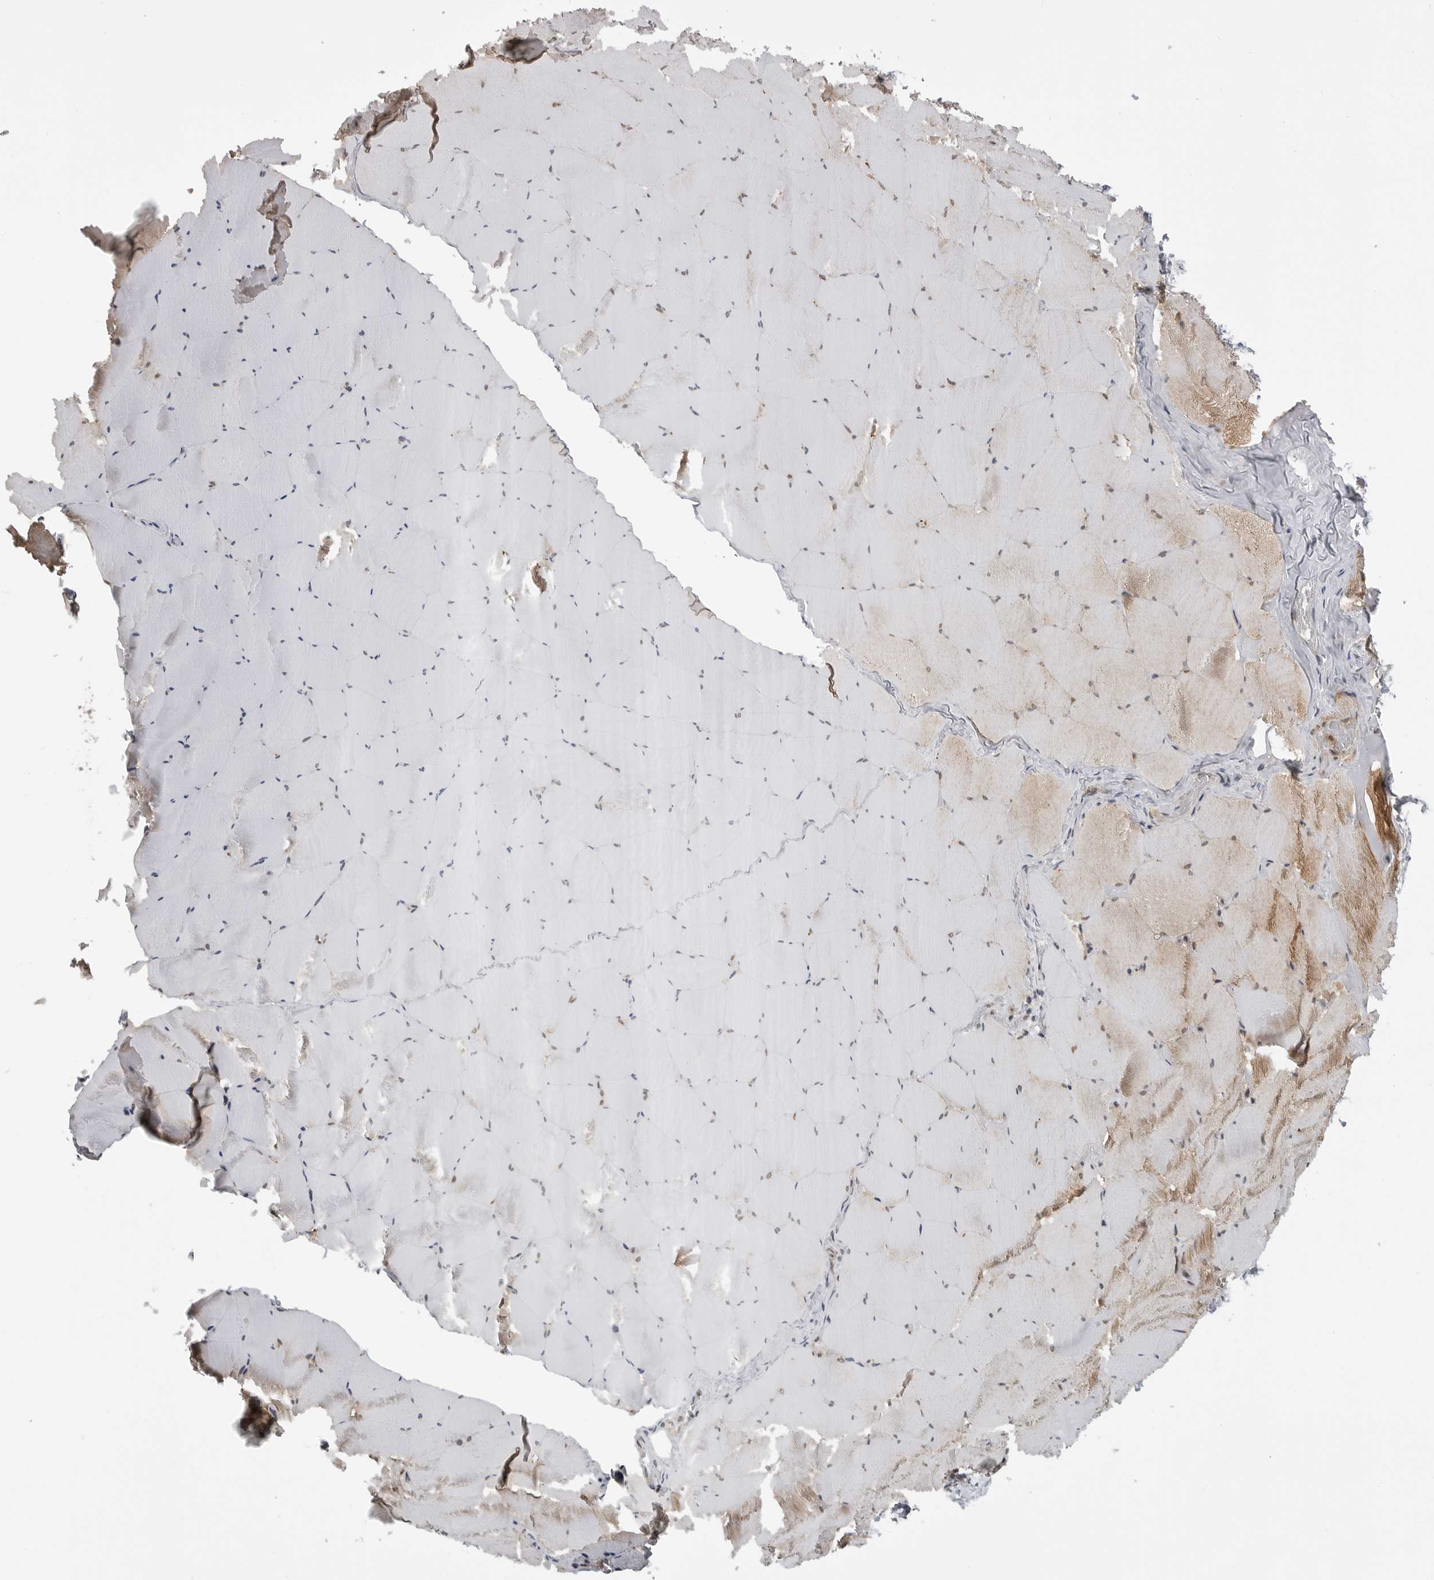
{"staining": {"intensity": "moderate", "quantity": "<25%", "location": "cytoplasmic/membranous"}, "tissue": "skeletal muscle", "cell_type": "Myocytes", "image_type": "normal", "snomed": [{"axis": "morphology", "description": "Normal tissue, NOS"}, {"axis": "topography", "description": "Skeletal muscle"}], "caption": "IHC (DAB (3,3'-diaminobenzidine)) staining of benign skeletal muscle displays moderate cytoplasmic/membranous protein positivity in approximately <25% of myocytes.", "gene": "LRRC45", "patient": {"sex": "male", "age": 62}}